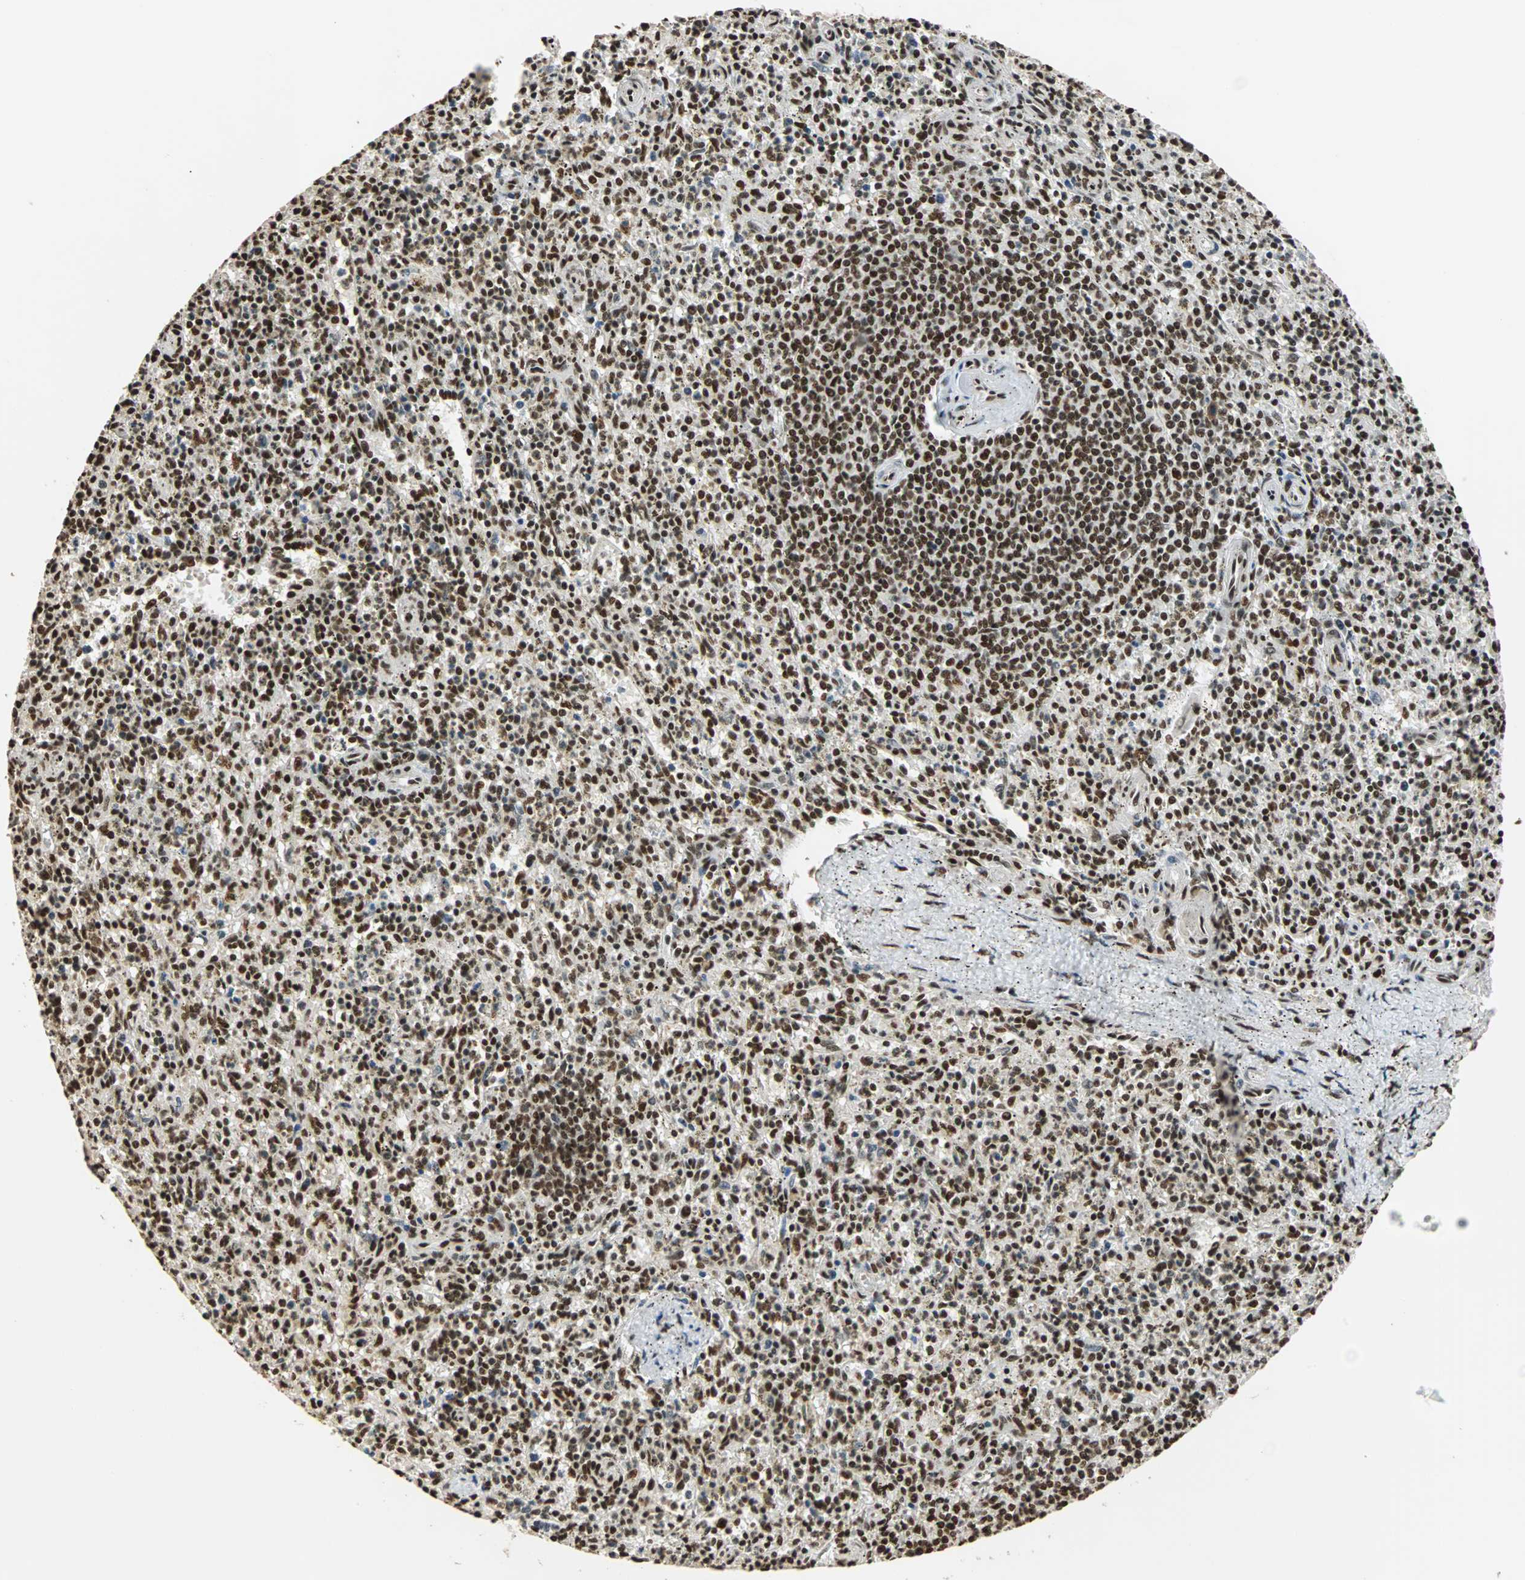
{"staining": {"intensity": "strong", "quantity": ">75%", "location": "nuclear"}, "tissue": "spleen", "cell_type": "Cells in red pulp", "image_type": "normal", "snomed": [{"axis": "morphology", "description": "Normal tissue, NOS"}, {"axis": "topography", "description": "Spleen"}], "caption": "Protein expression analysis of normal spleen exhibits strong nuclear positivity in about >75% of cells in red pulp.", "gene": "ILF2", "patient": {"sex": "male", "age": 72}}